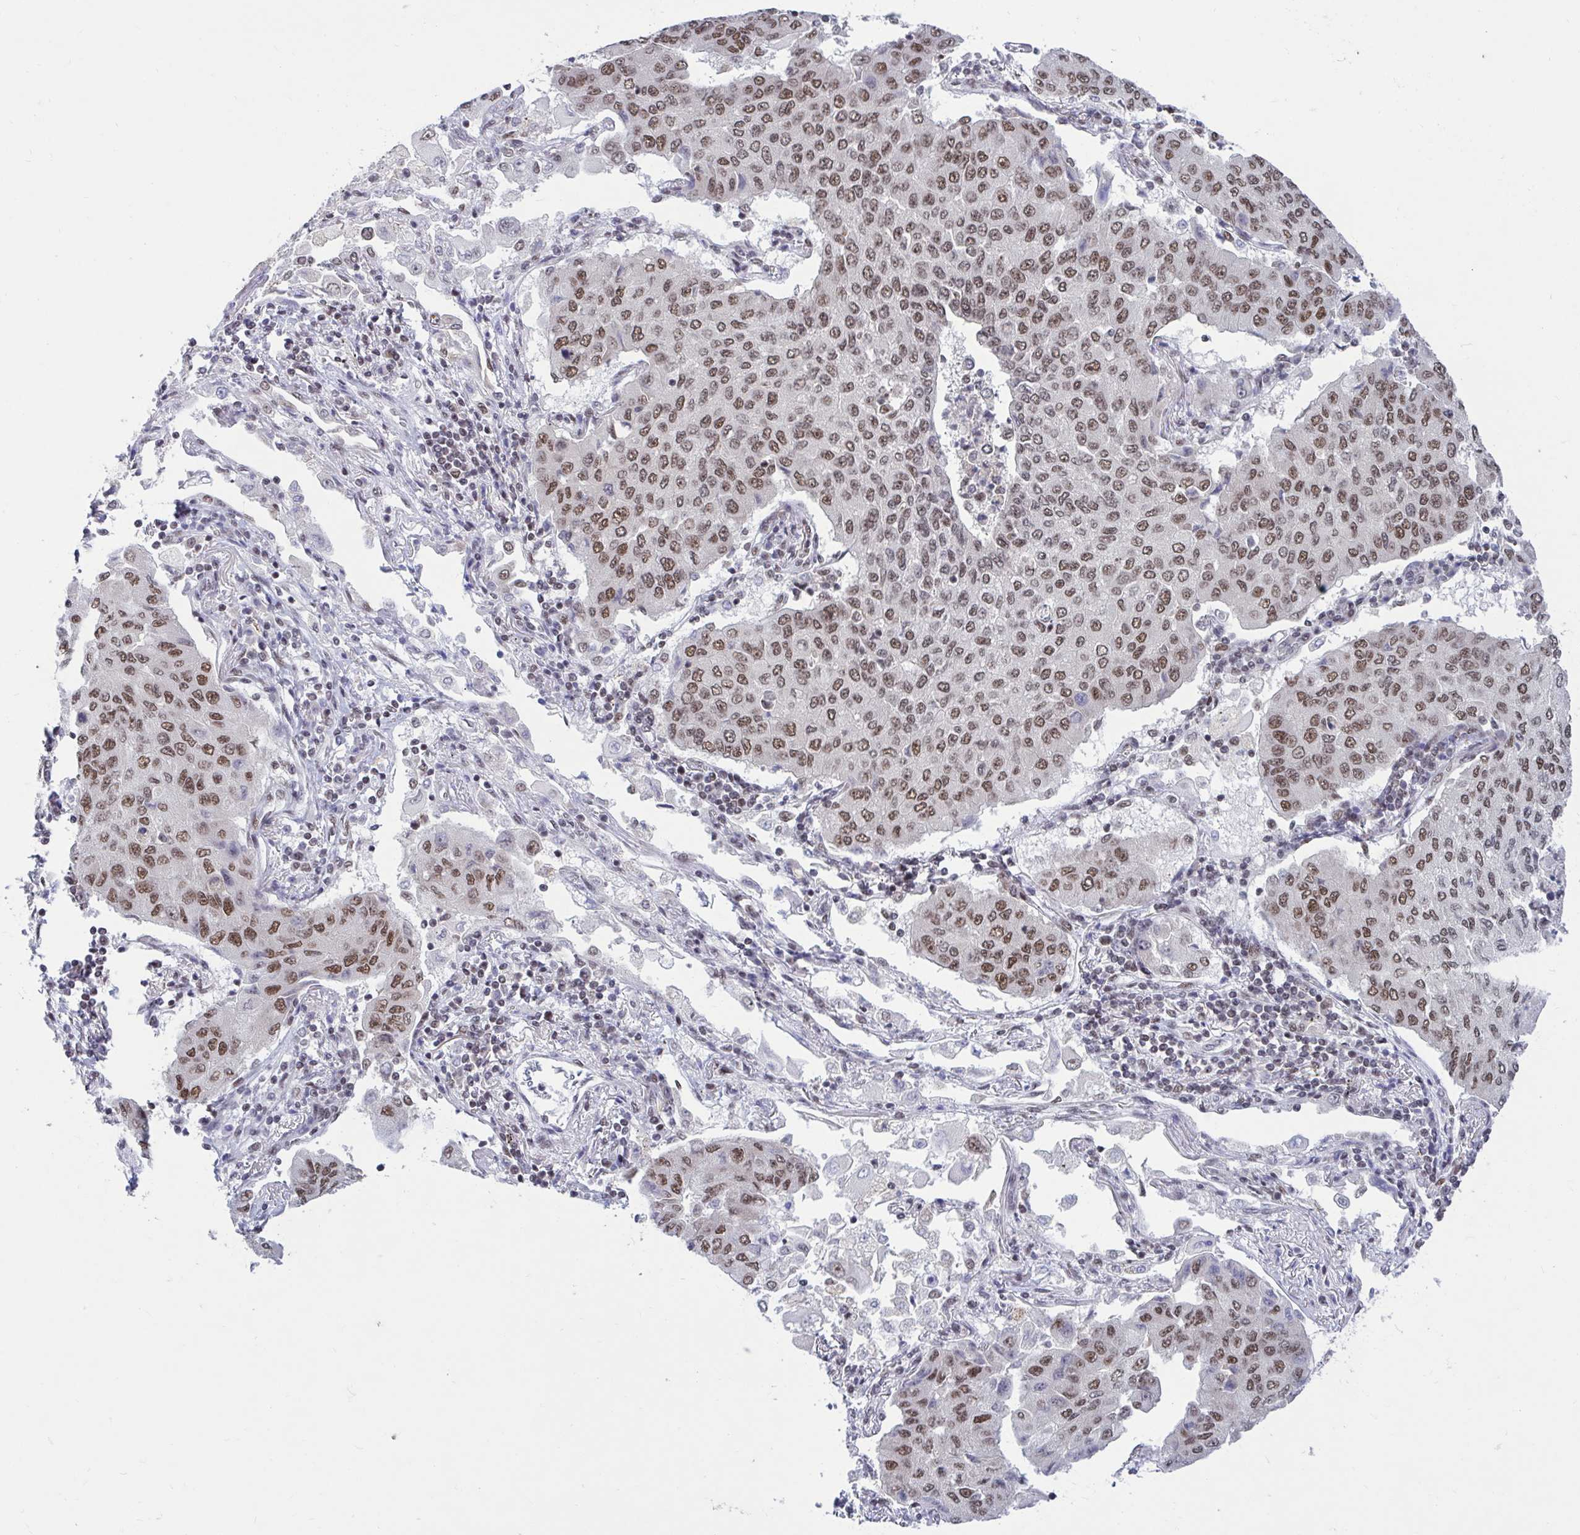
{"staining": {"intensity": "moderate", "quantity": ">75%", "location": "nuclear"}, "tissue": "lung cancer", "cell_type": "Tumor cells", "image_type": "cancer", "snomed": [{"axis": "morphology", "description": "Squamous cell carcinoma, NOS"}, {"axis": "topography", "description": "Lung"}], "caption": "Tumor cells reveal medium levels of moderate nuclear positivity in approximately >75% of cells in lung cancer.", "gene": "PHF10", "patient": {"sex": "male", "age": 74}}